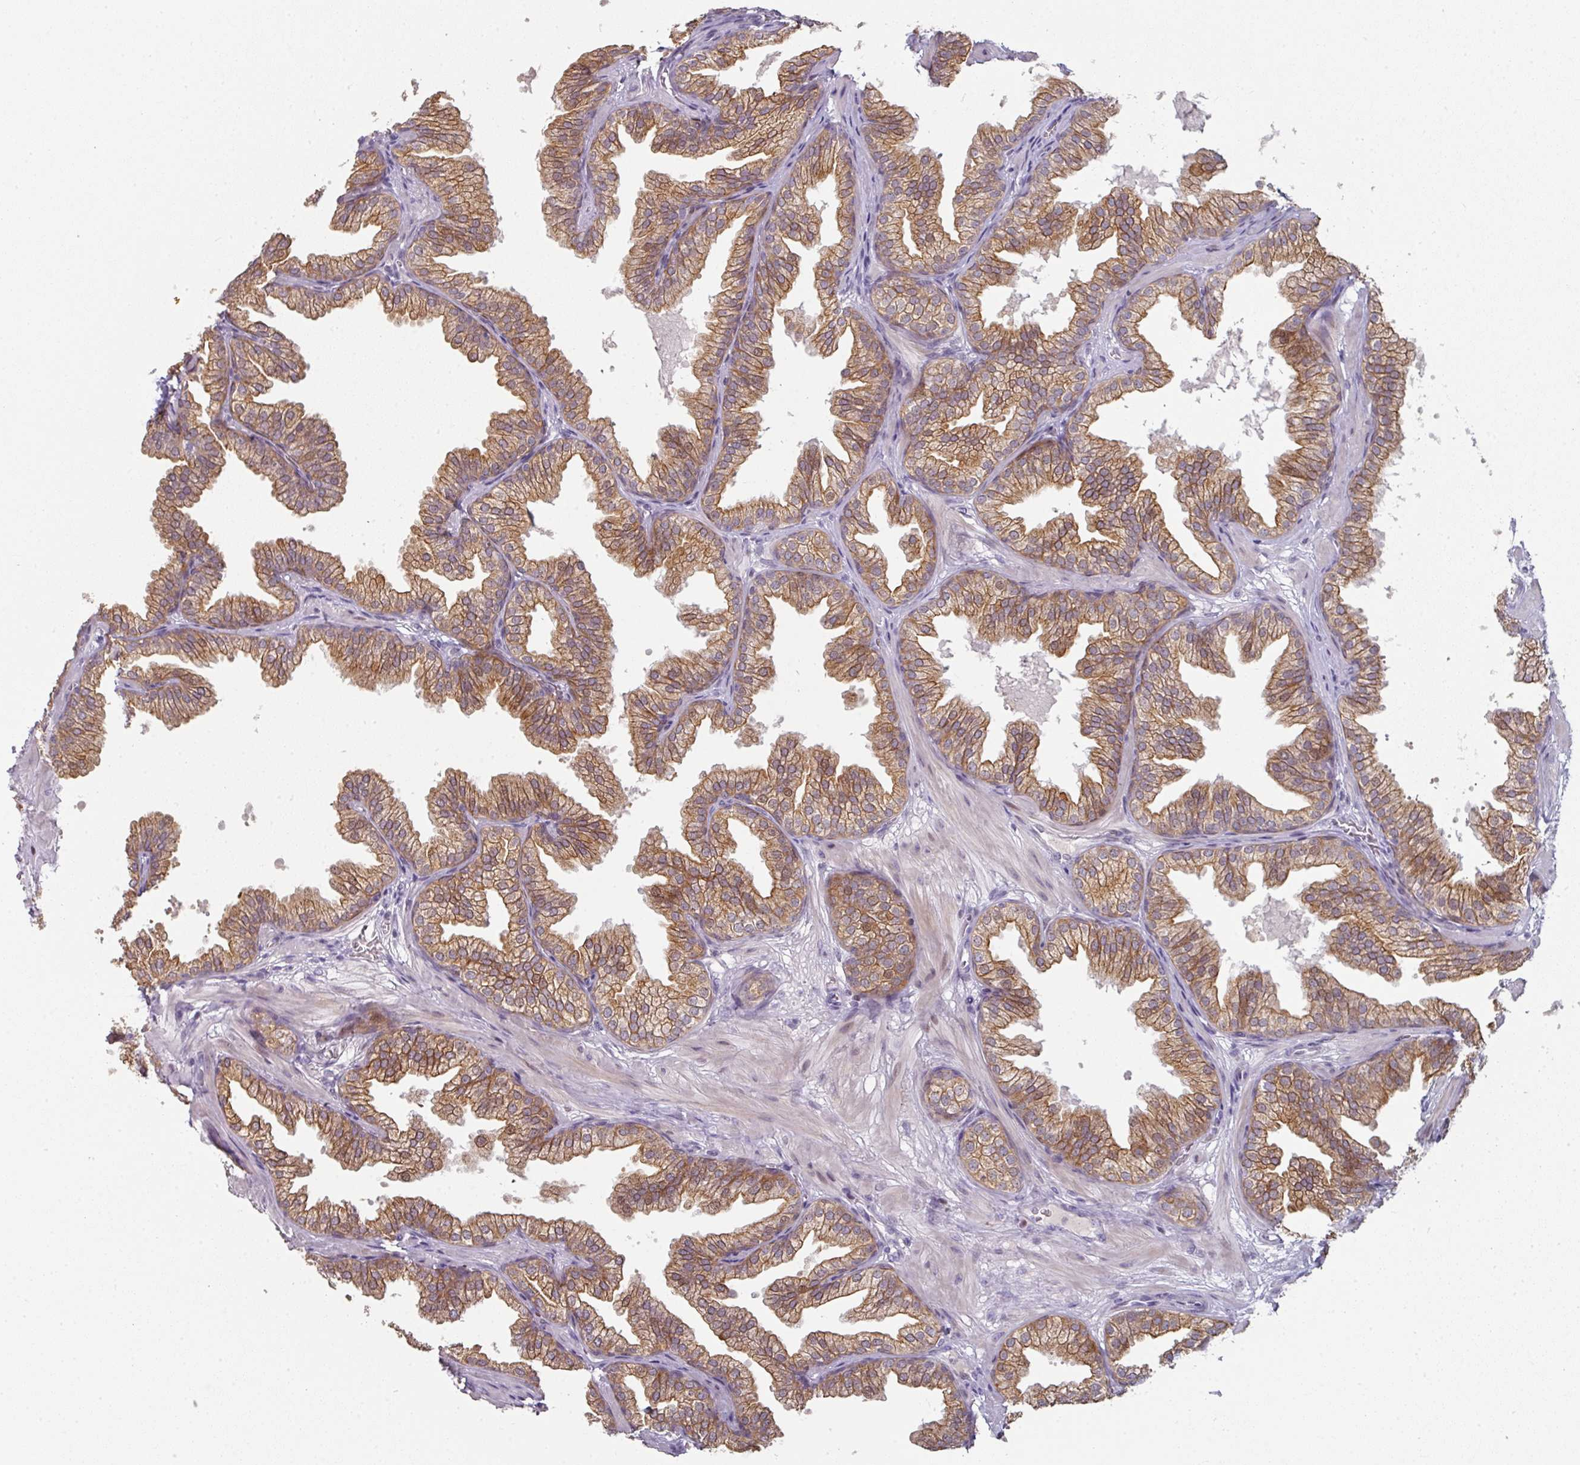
{"staining": {"intensity": "moderate", "quantity": ">75%", "location": "cytoplasmic/membranous"}, "tissue": "prostate", "cell_type": "Glandular cells", "image_type": "normal", "snomed": [{"axis": "morphology", "description": "Normal tissue, NOS"}, {"axis": "topography", "description": "Prostate"}], "caption": "Moderate cytoplasmic/membranous staining is identified in approximately >75% of glandular cells in normal prostate.", "gene": "GTF2H3", "patient": {"sex": "male", "age": 37}}